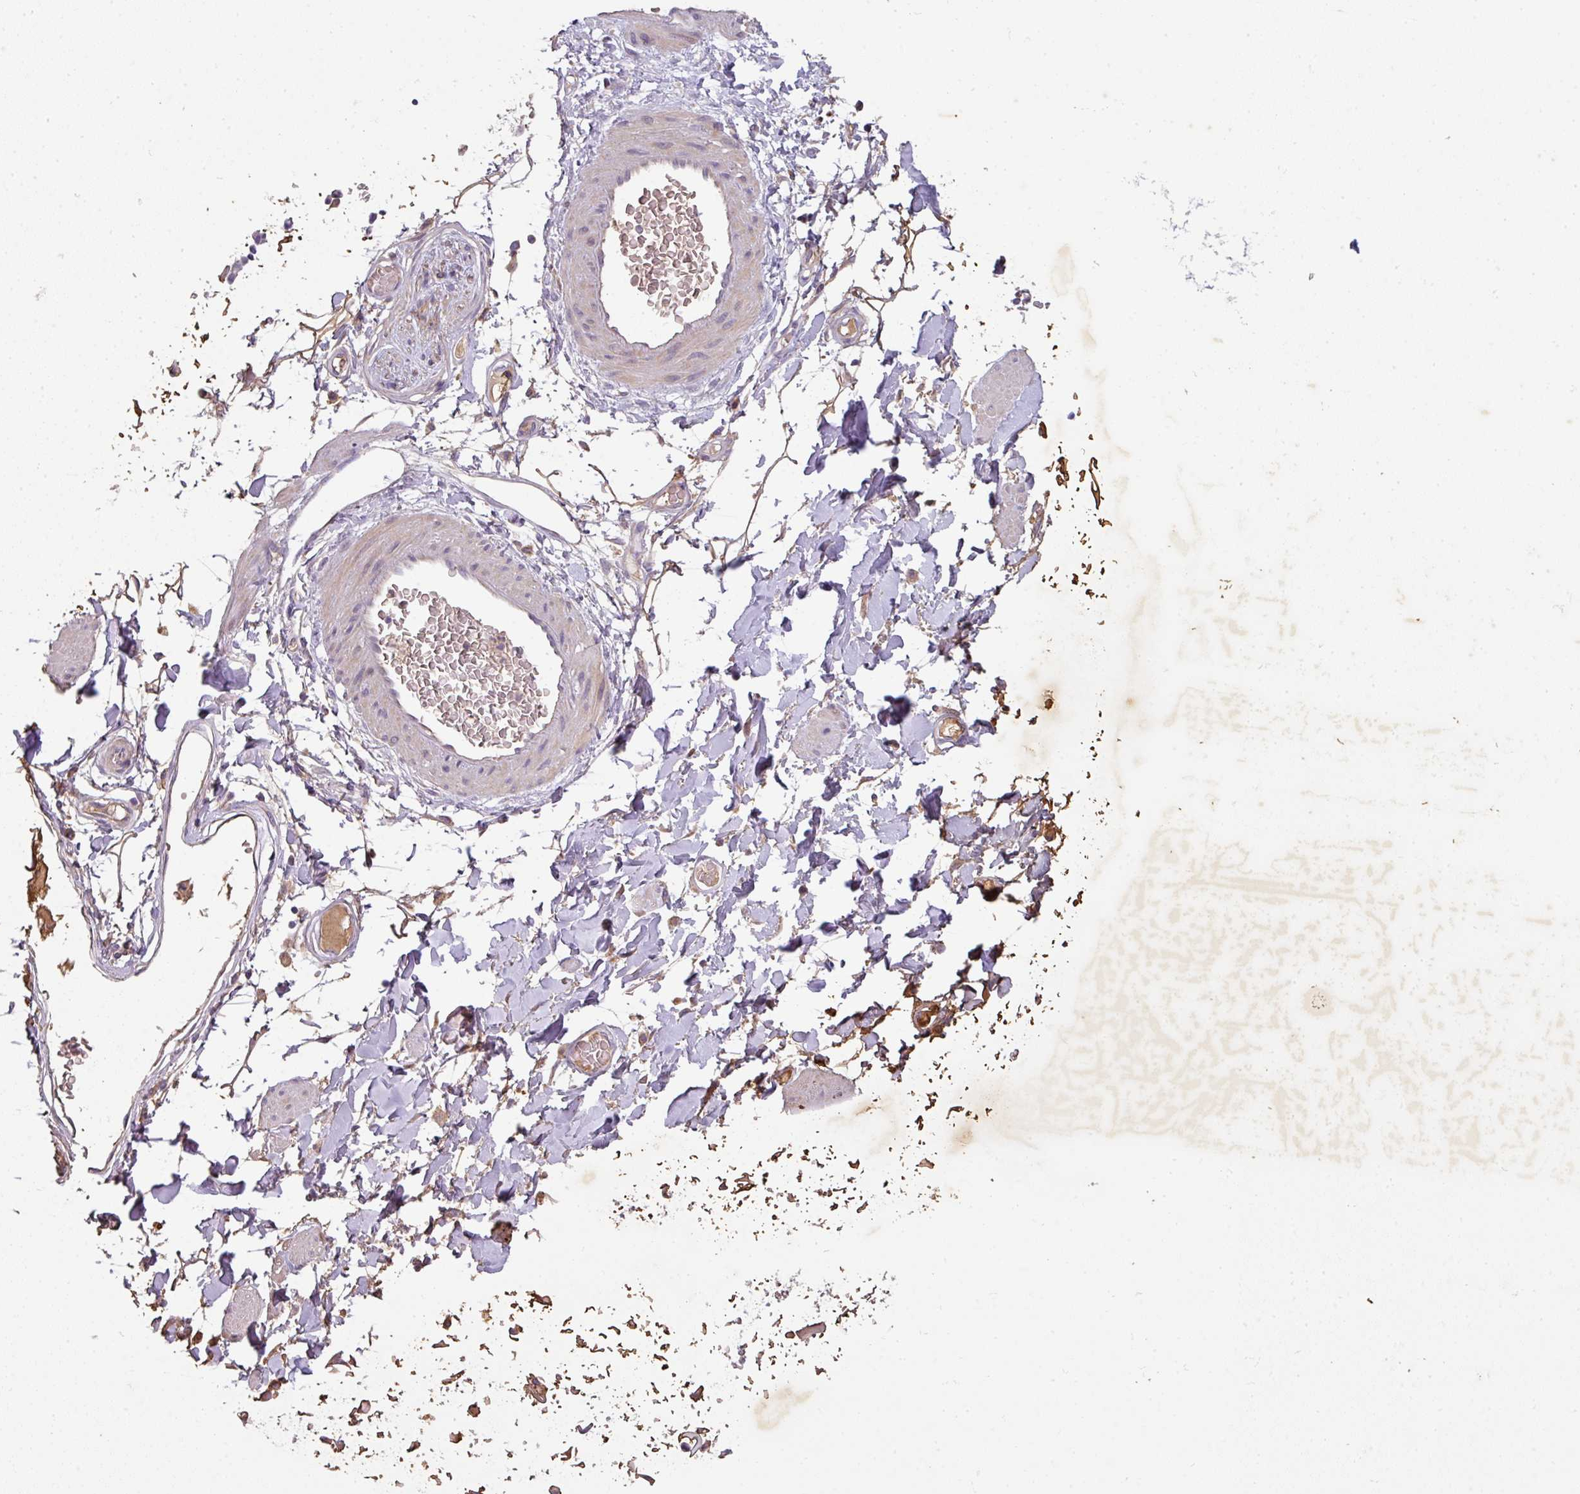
{"staining": {"intensity": "moderate", "quantity": "25%-75%", "location": "cytoplasmic/membranous"}, "tissue": "adipose tissue", "cell_type": "Adipocytes", "image_type": "normal", "snomed": [{"axis": "morphology", "description": "Normal tissue, NOS"}, {"axis": "topography", "description": "Vulva"}, {"axis": "topography", "description": "Peripheral nerve tissue"}], "caption": "Immunohistochemistry micrograph of unremarkable adipose tissue: human adipose tissue stained using immunohistochemistry (IHC) exhibits medium levels of moderate protein expression localized specifically in the cytoplasmic/membranous of adipocytes, appearing as a cytoplasmic/membranous brown color.", "gene": "ZNF266", "patient": {"sex": "female", "age": 68}}